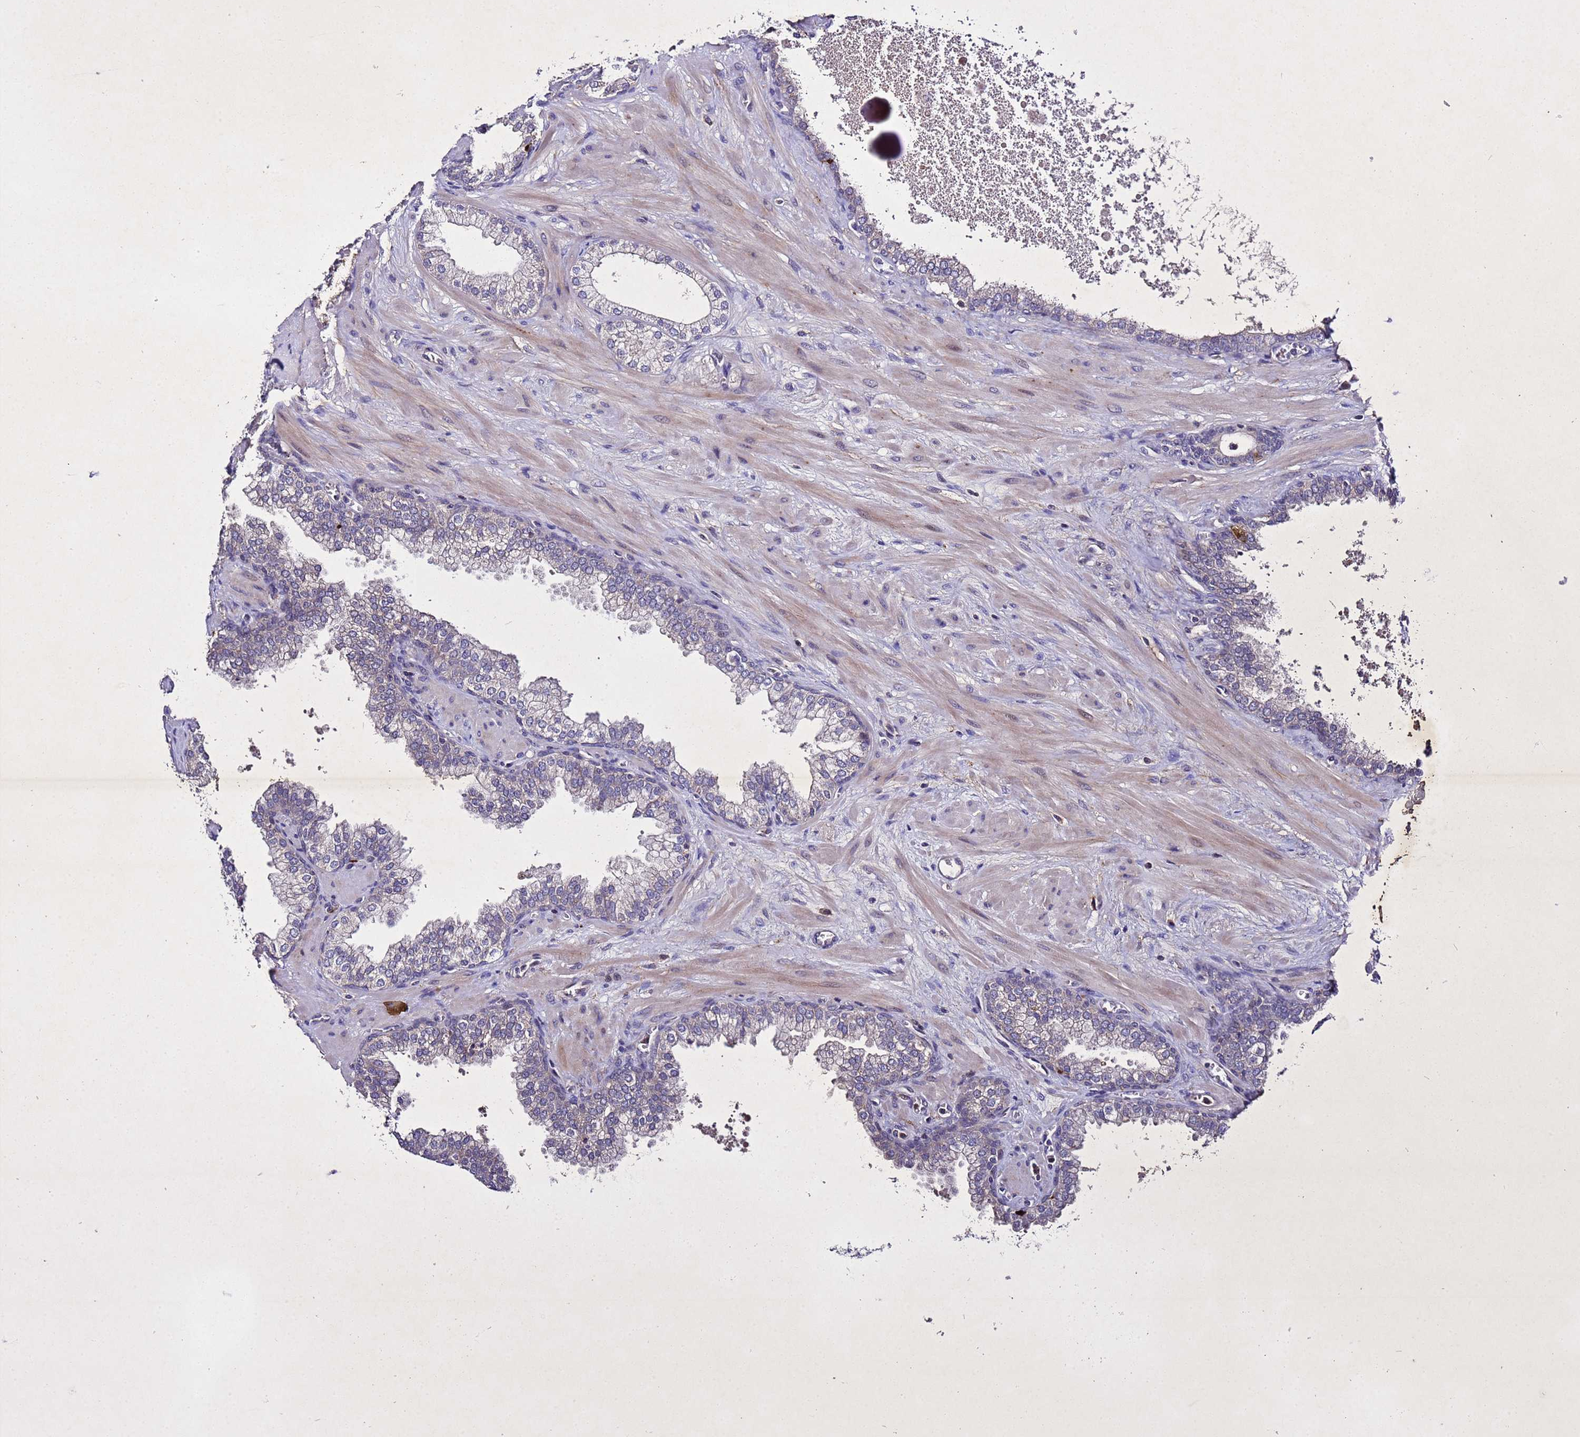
{"staining": {"intensity": "negative", "quantity": "none", "location": "none"}, "tissue": "prostate", "cell_type": "Glandular cells", "image_type": "normal", "snomed": [{"axis": "morphology", "description": "Normal tissue, NOS"}, {"axis": "topography", "description": "Prostate"}], "caption": "Protein analysis of unremarkable prostate demonstrates no significant expression in glandular cells. (DAB immunohistochemistry (IHC), high magnification).", "gene": "SV2B", "patient": {"sex": "male", "age": 60}}